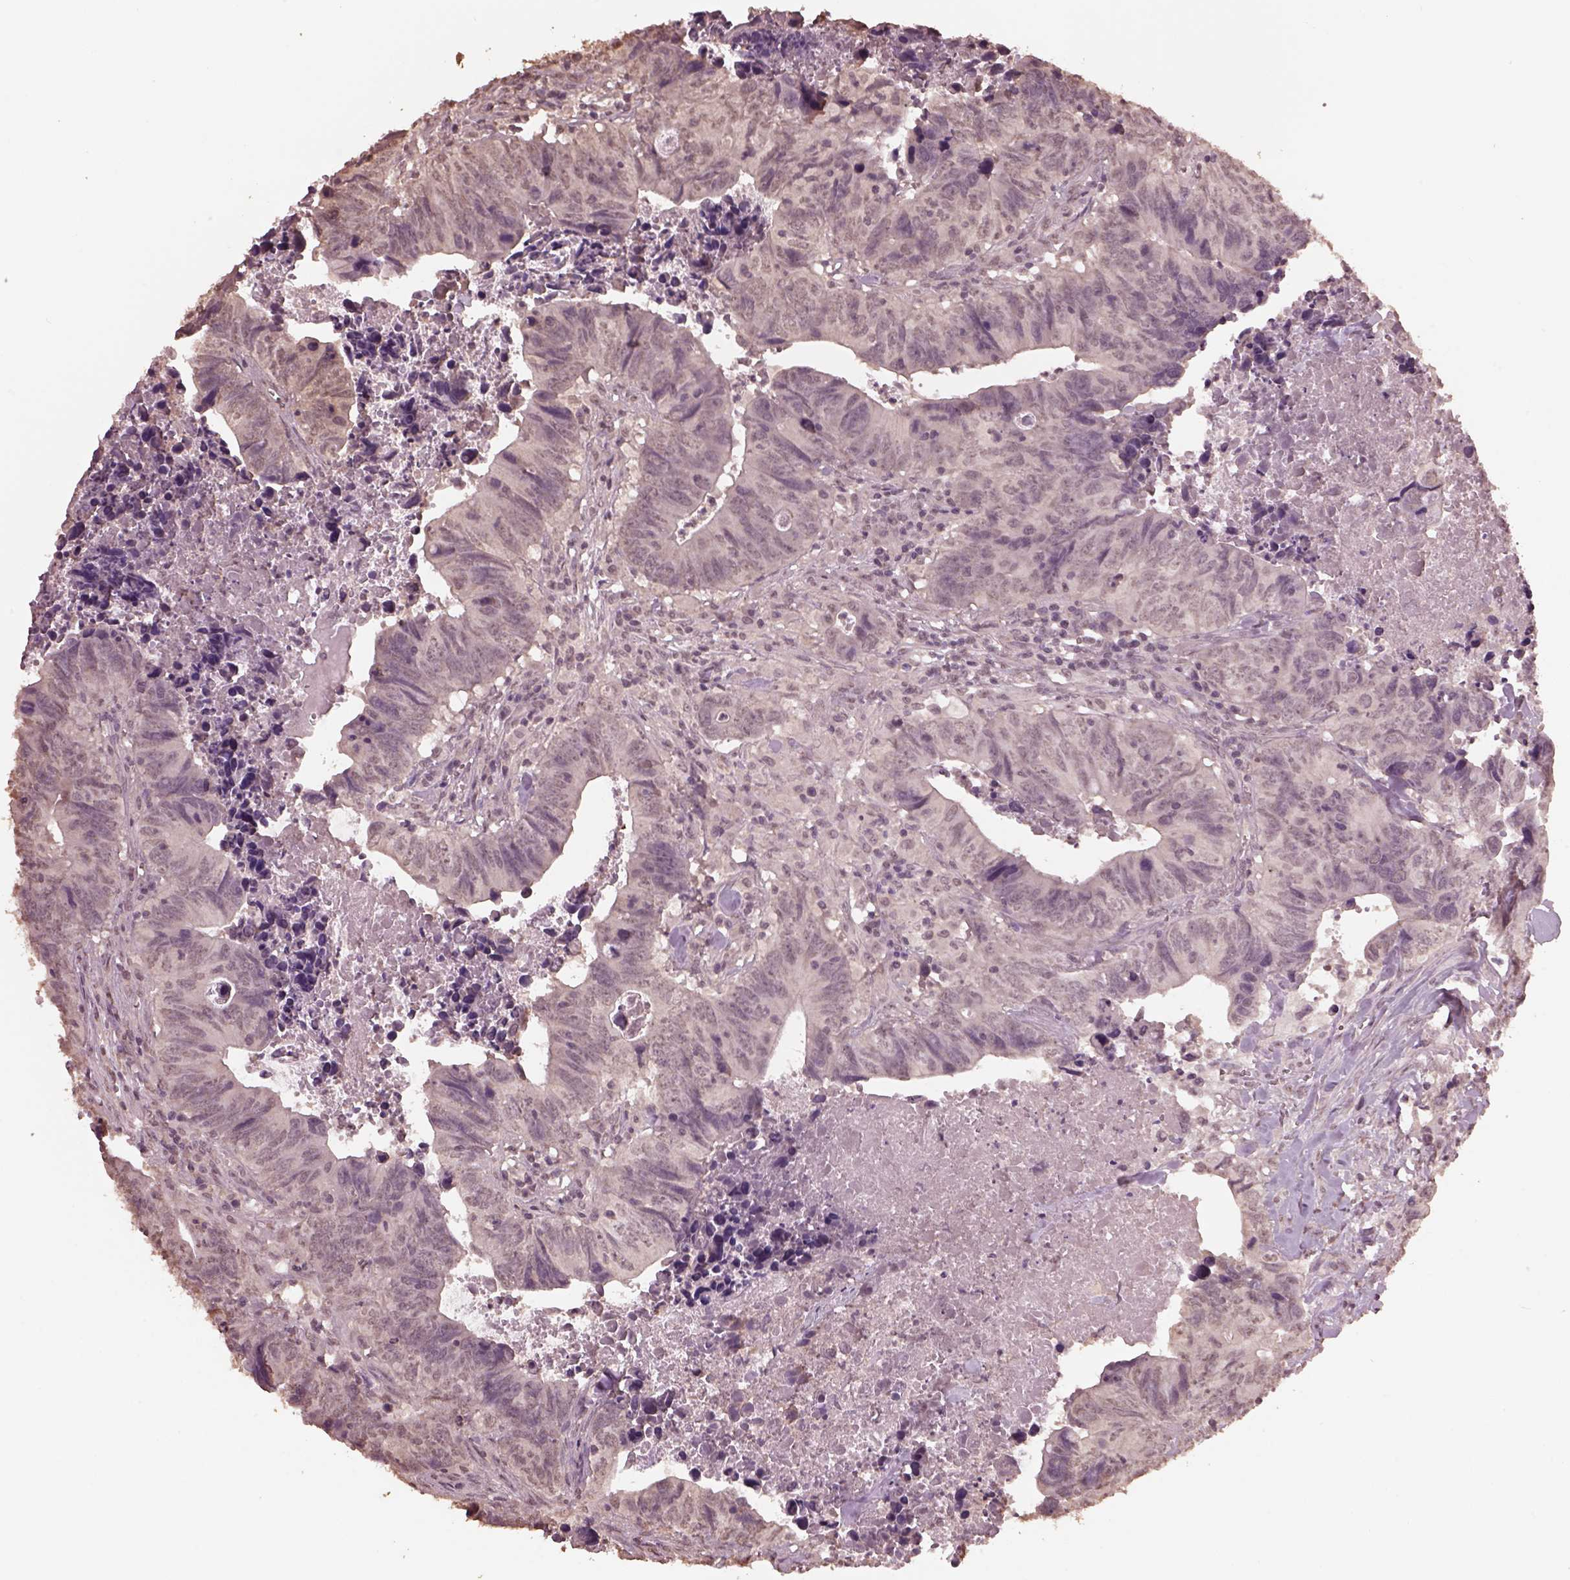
{"staining": {"intensity": "negative", "quantity": "none", "location": "none"}, "tissue": "colorectal cancer", "cell_type": "Tumor cells", "image_type": "cancer", "snomed": [{"axis": "morphology", "description": "Adenocarcinoma, NOS"}, {"axis": "topography", "description": "Colon"}], "caption": "The histopathology image displays no staining of tumor cells in colorectal adenocarcinoma. (Stains: DAB IHC with hematoxylin counter stain, Microscopy: brightfield microscopy at high magnification).", "gene": "CPT1C", "patient": {"sex": "female", "age": 82}}